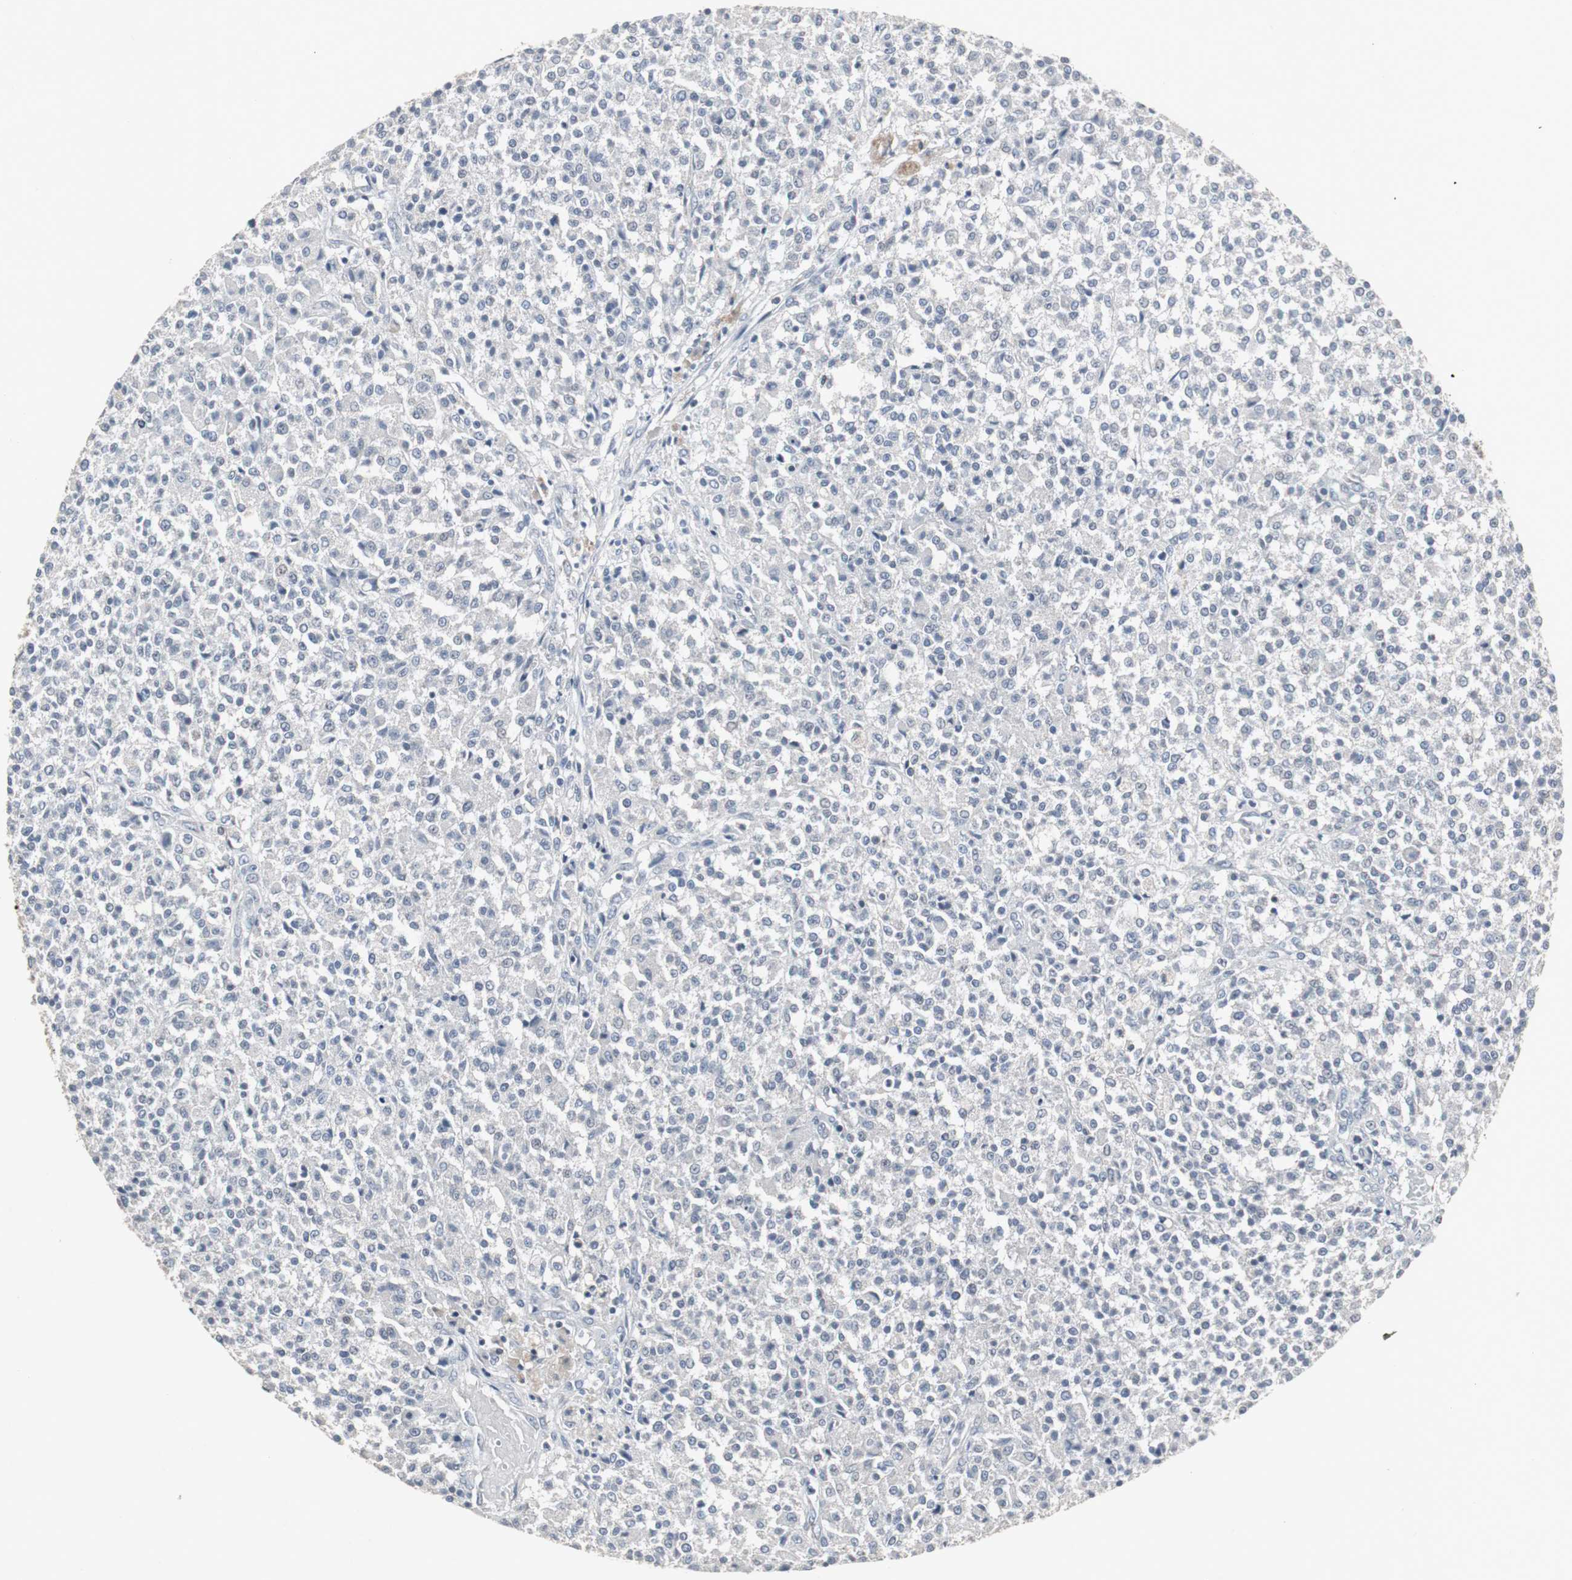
{"staining": {"intensity": "negative", "quantity": "none", "location": "none"}, "tissue": "testis cancer", "cell_type": "Tumor cells", "image_type": "cancer", "snomed": [{"axis": "morphology", "description": "Seminoma, NOS"}, {"axis": "topography", "description": "Testis"}], "caption": "There is no significant positivity in tumor cells of testis cancer (seminoma).", "gene": "ACAA1", "patient": {"sex": "male", "age": 59}}